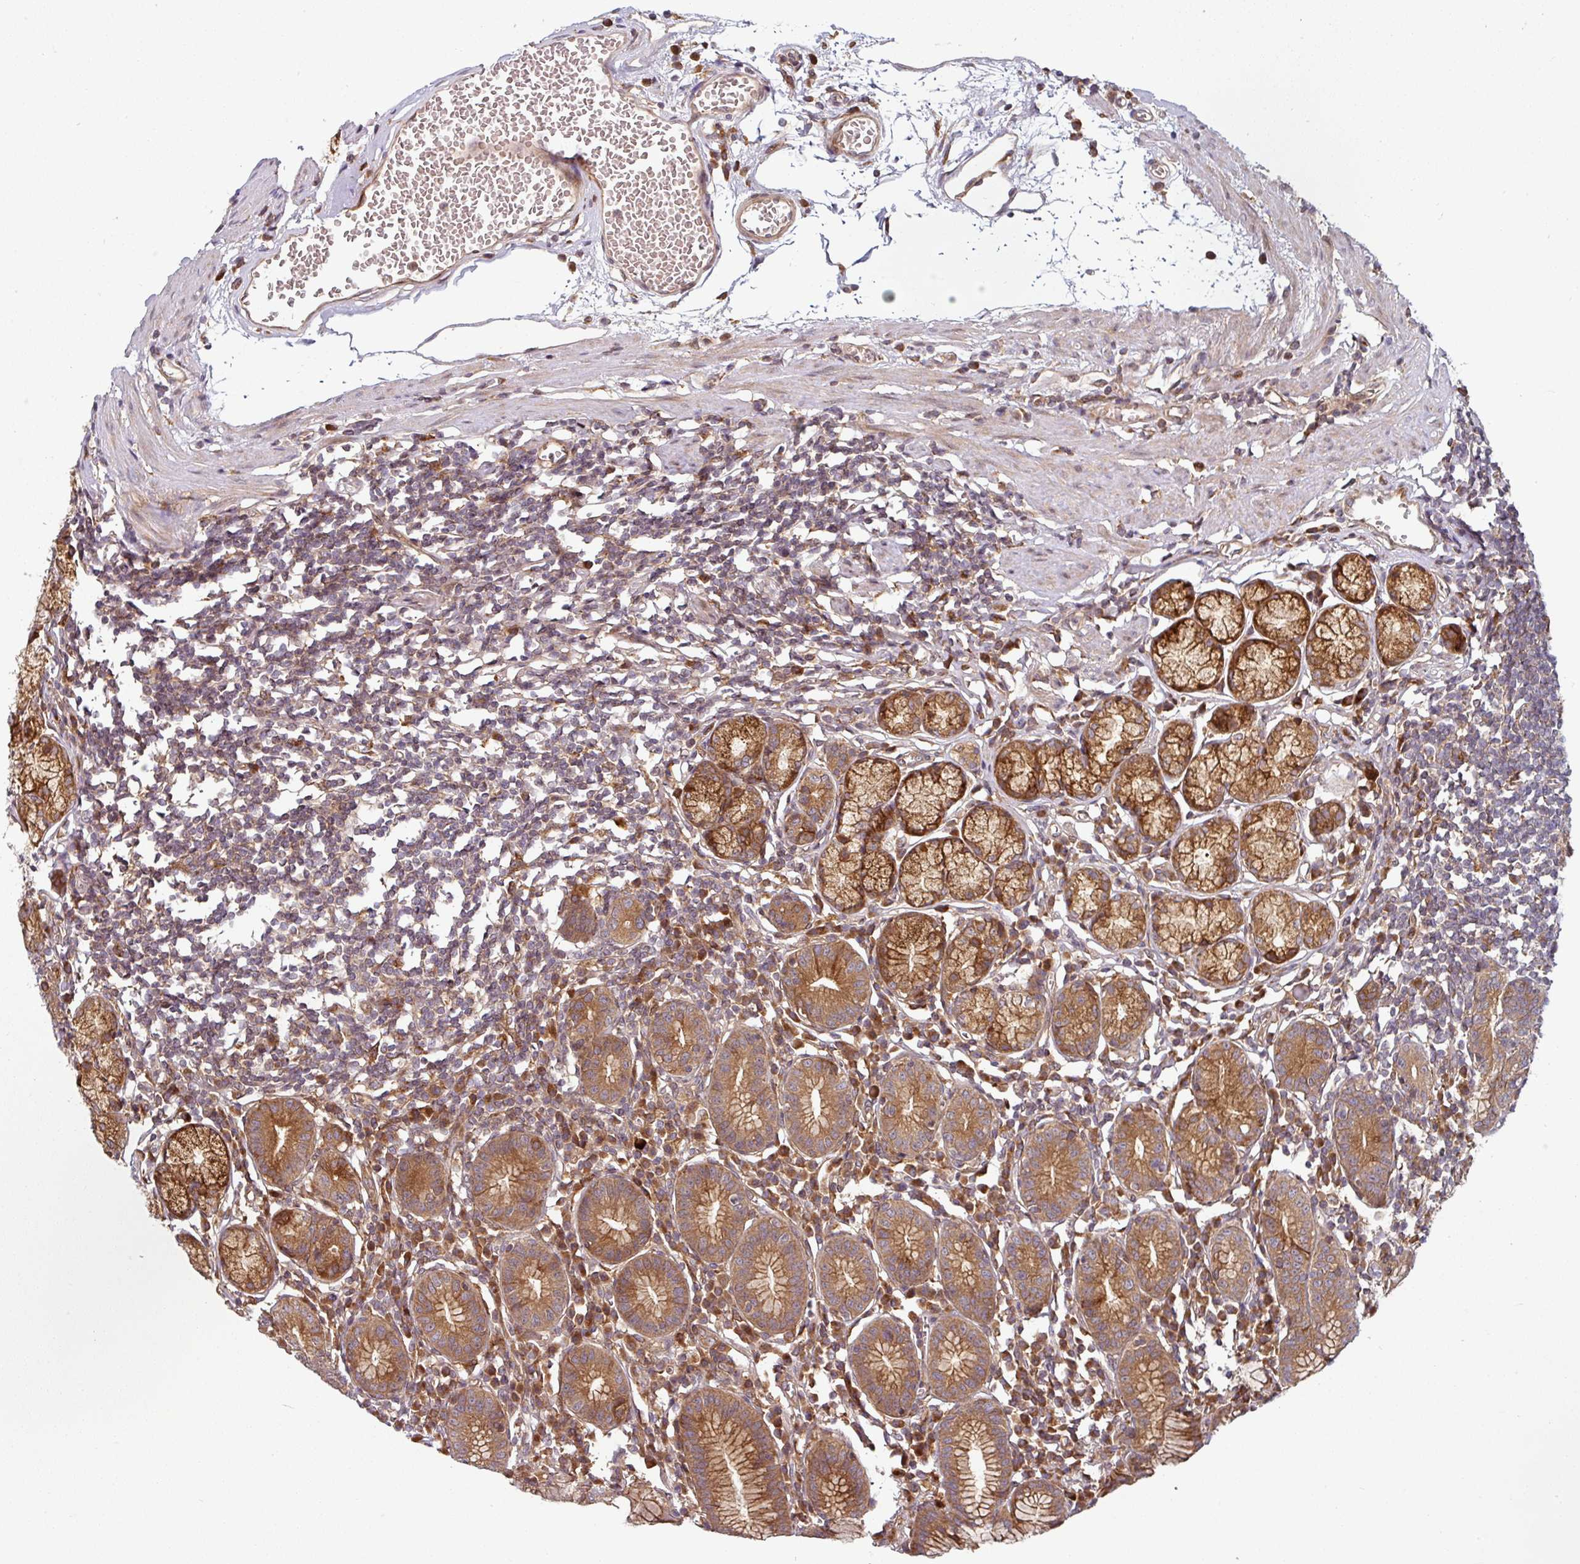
{"staining": {"intensity": "strong", "quantity": ">75%", "location": "cytoplasmic/membranous"}, "tissue": "stomach", "cell_type": "Glandular cells", "image_type": "normal", "snomed": [{"axis": "morphology", "description": "Normal tissue, NOS"}, {"axis": "topography", "description": "Stomach"}], "caption": "Immunohistochemical staining of benign stomach displays high levels of strong cytoplasmic/membranous staining in about >75% of glandular cells.", "gene": "RAB5A", "patient": {"sex": "male", "age": 55}}